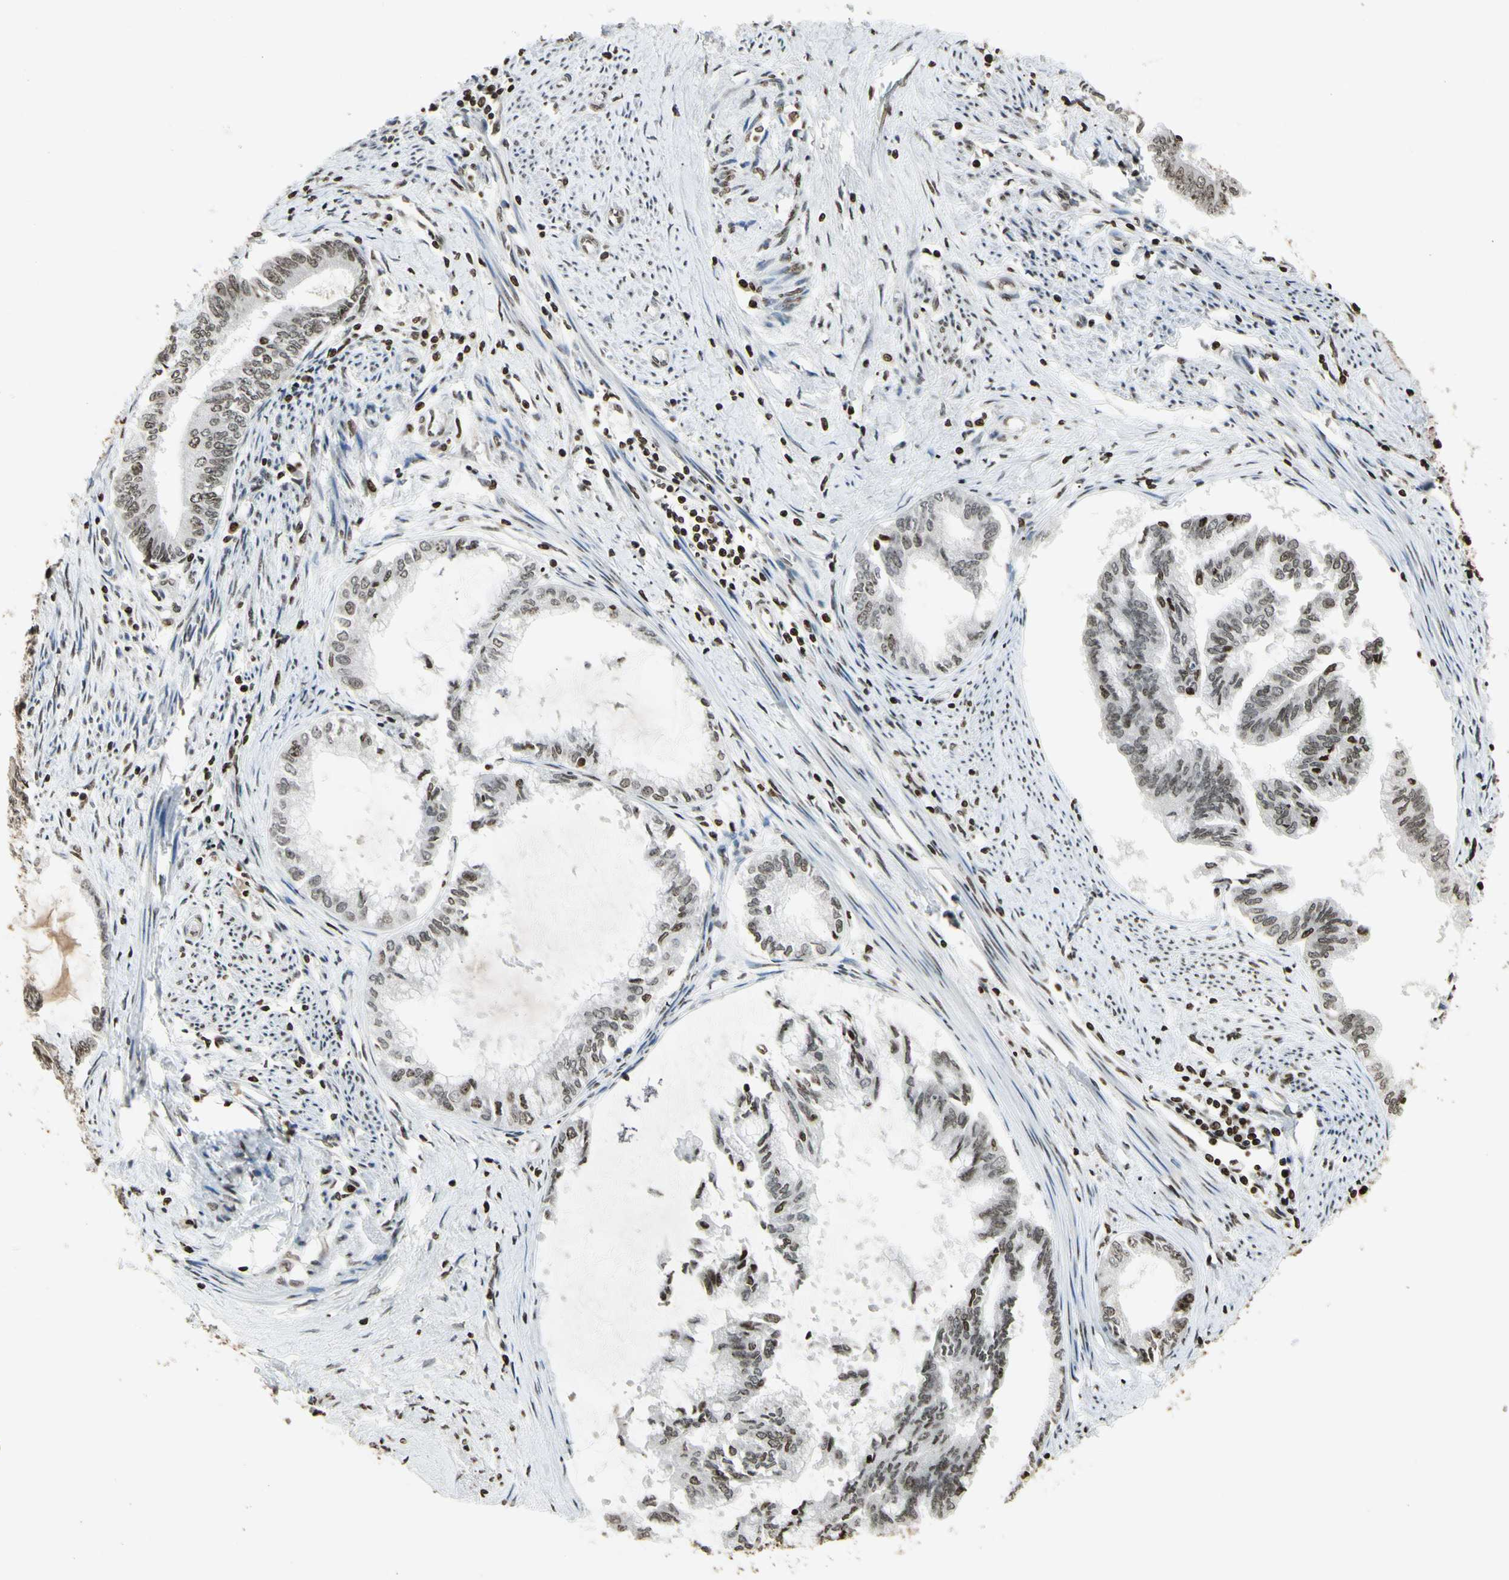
{"staining": {"intensity": "weak", "quantity": ">75%", "location": "nuclear"}, "tissue": "endometrial cancer", "cell_type": "Tumor cells", "image_type": "cancer", "snomed": [{"axis": "morphology", "description": "Adenocarcinoma, NOS"}, {"axis": "topography", "description": "Endometrium"}], "caption": "Tumor cells reveal weak nuclear expression in approximately >75% of cells in endometrial adenocarcinoma.", "gene": "RORA", "patient": {"sex": "female", "age": 86}}